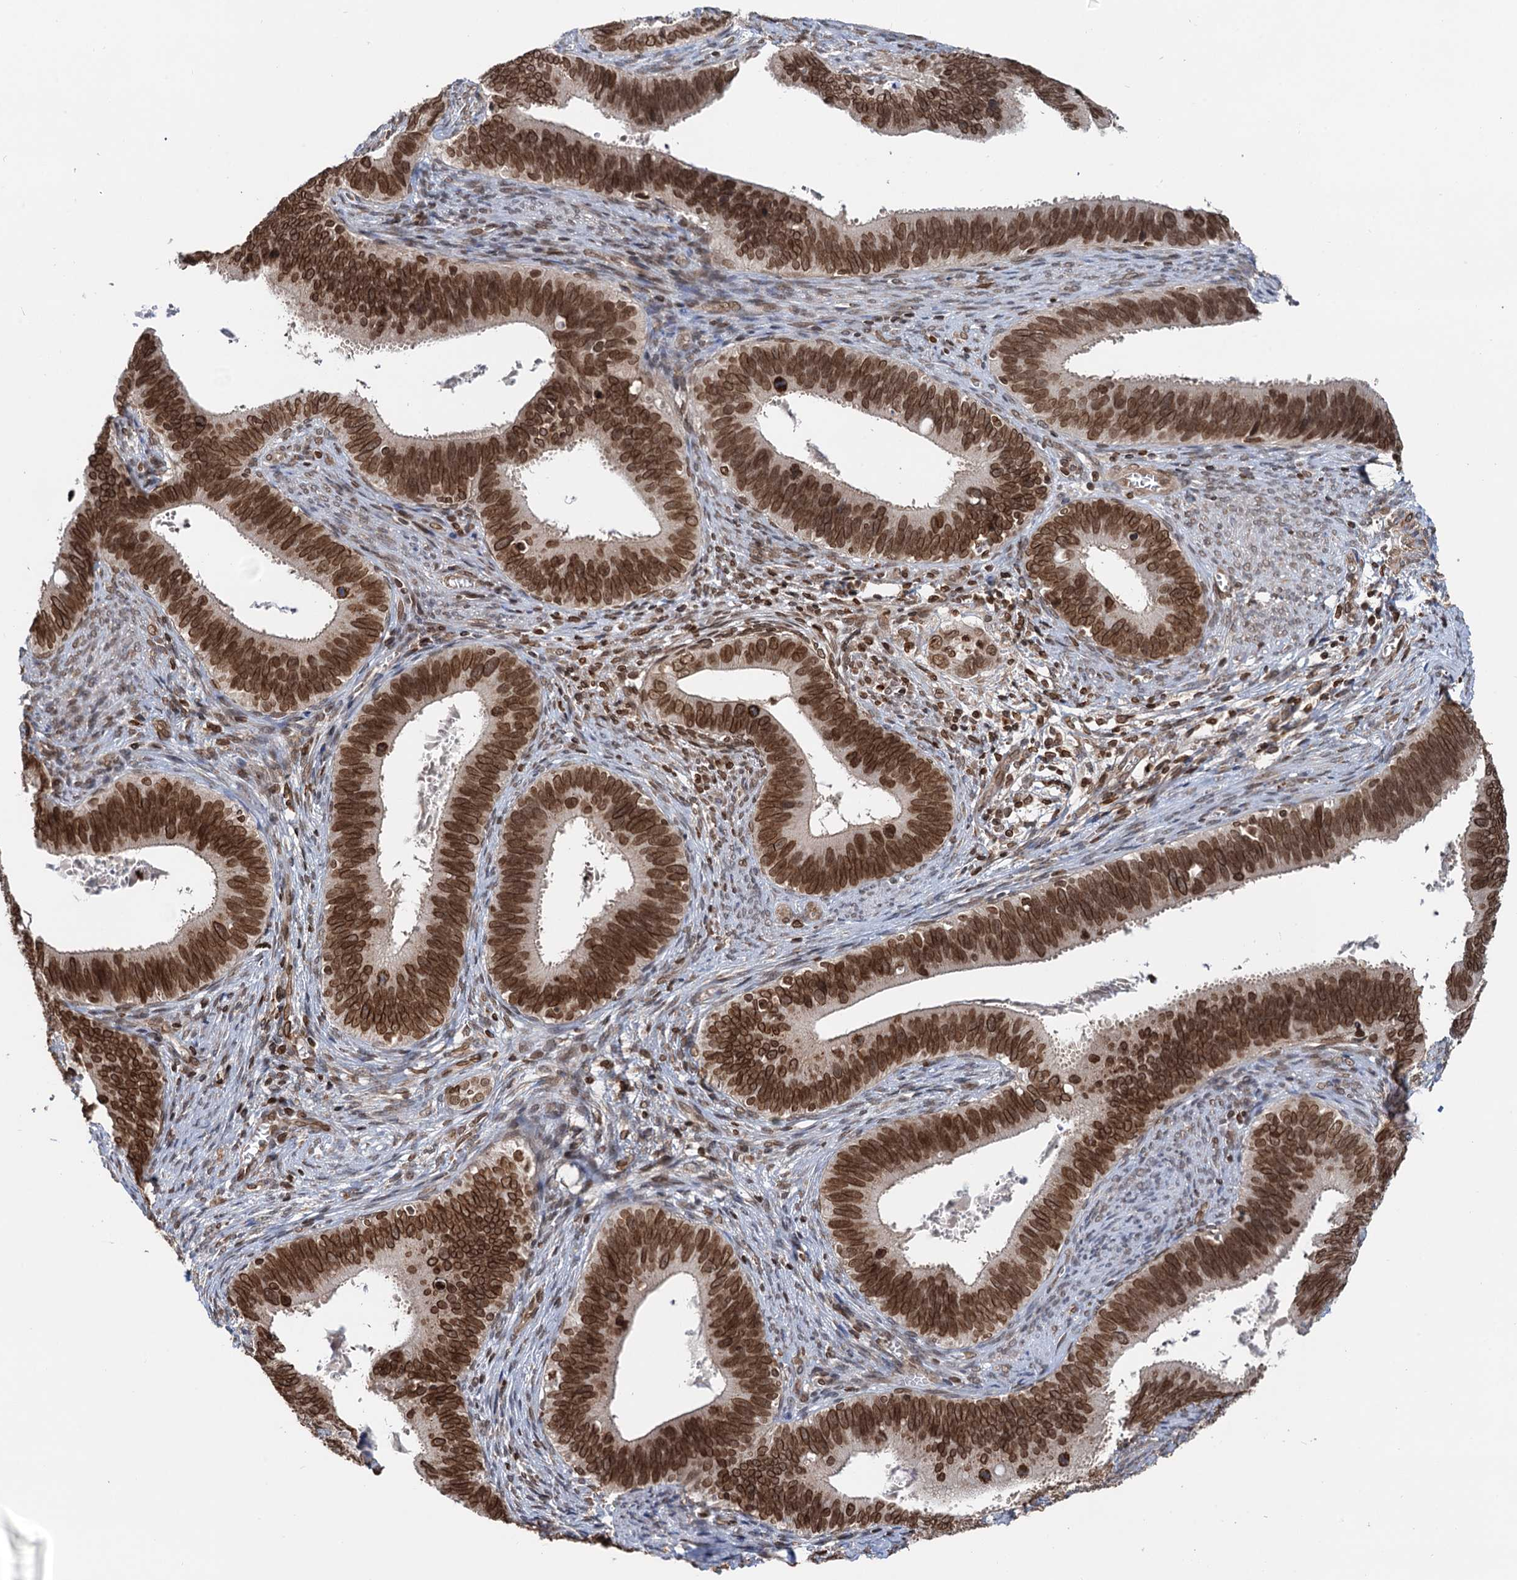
{"staining": {"intensity": "strong", "quantity": ">75%", "location": "cytoplasmic/membranous,nuclear"}, "tissue": "cervical cancer", "cell_type": "Tumor cells", "image_type": "cancer", "snomed": [{"axis": "morphology", "description": "Adenocarcinoma, NOS"}, {"axis": "topography", "description": "Cervix"}], "caption": "The photomicrograph displays staining of cervical adenocarcinoma, revealing strong cytoplasmic/membranous and nuclear protein expression (brown color) within tumor cells. The staining is performed using DAB (3,3'-diaminobenzidine) brown chromogen to label protein expression. The nuclei are counter-stained blue using hematoxylin.", "gene": "ZC3H13", "patient": {"sex": "female", "age": 42}}